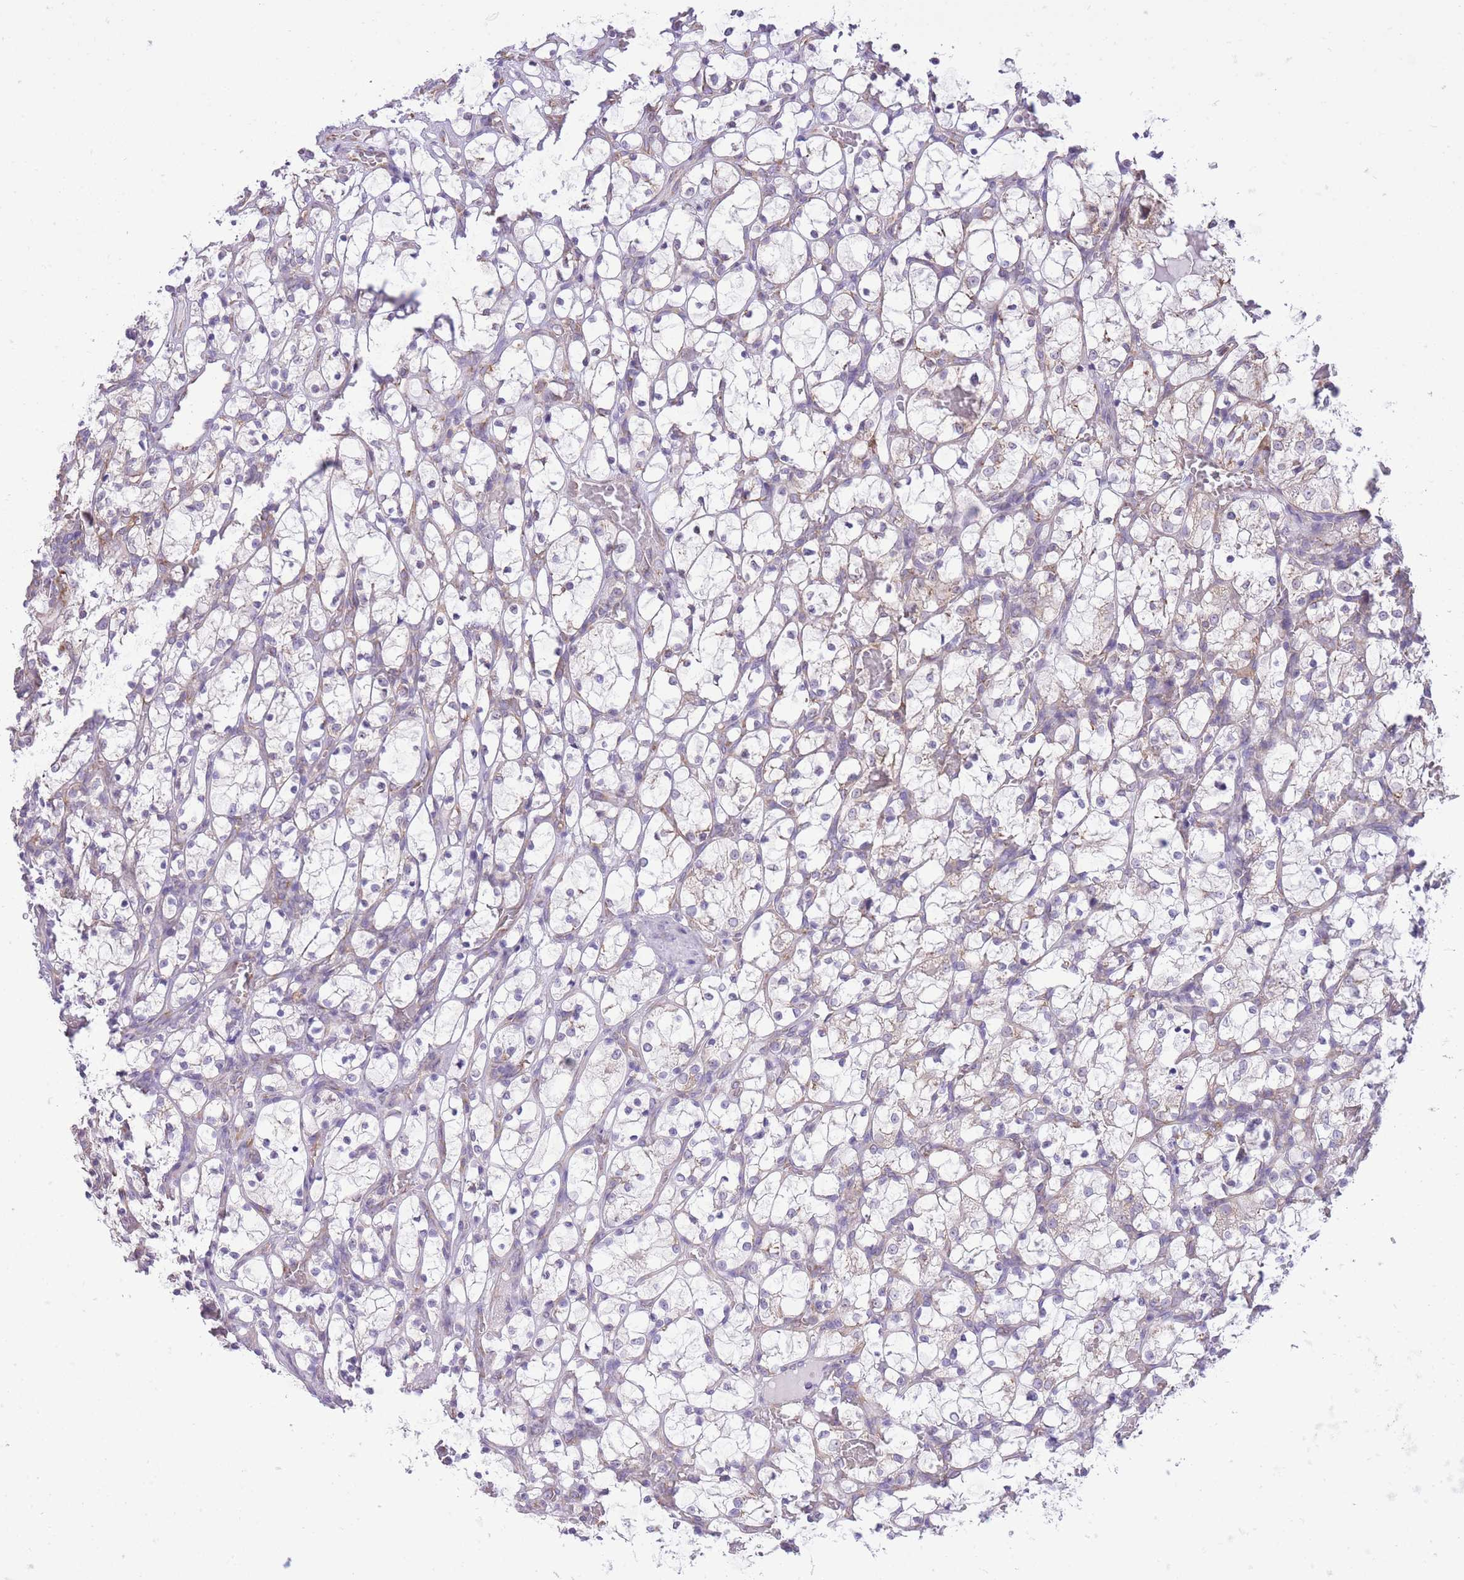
{"staining": {"intensity": "weak", "quantity": "<25%", "location": "cytoplasmic/membranous"}, "tissue": "renal cancer", "cell_type": "Tumor cells", "image_type": "cancer", "snomed": [{"axis": "morphology", "description": "Adenocarcinoma, NOS"}, {"axis": "topography", "description": "Kidney"}], "caption": "This is an immunohistochemistry (IHC) histopathology image of renal cancer. There is no expression in tumor cells.", "gene": "ZNF501", "patient": {"sex": "female", "age": 69}}